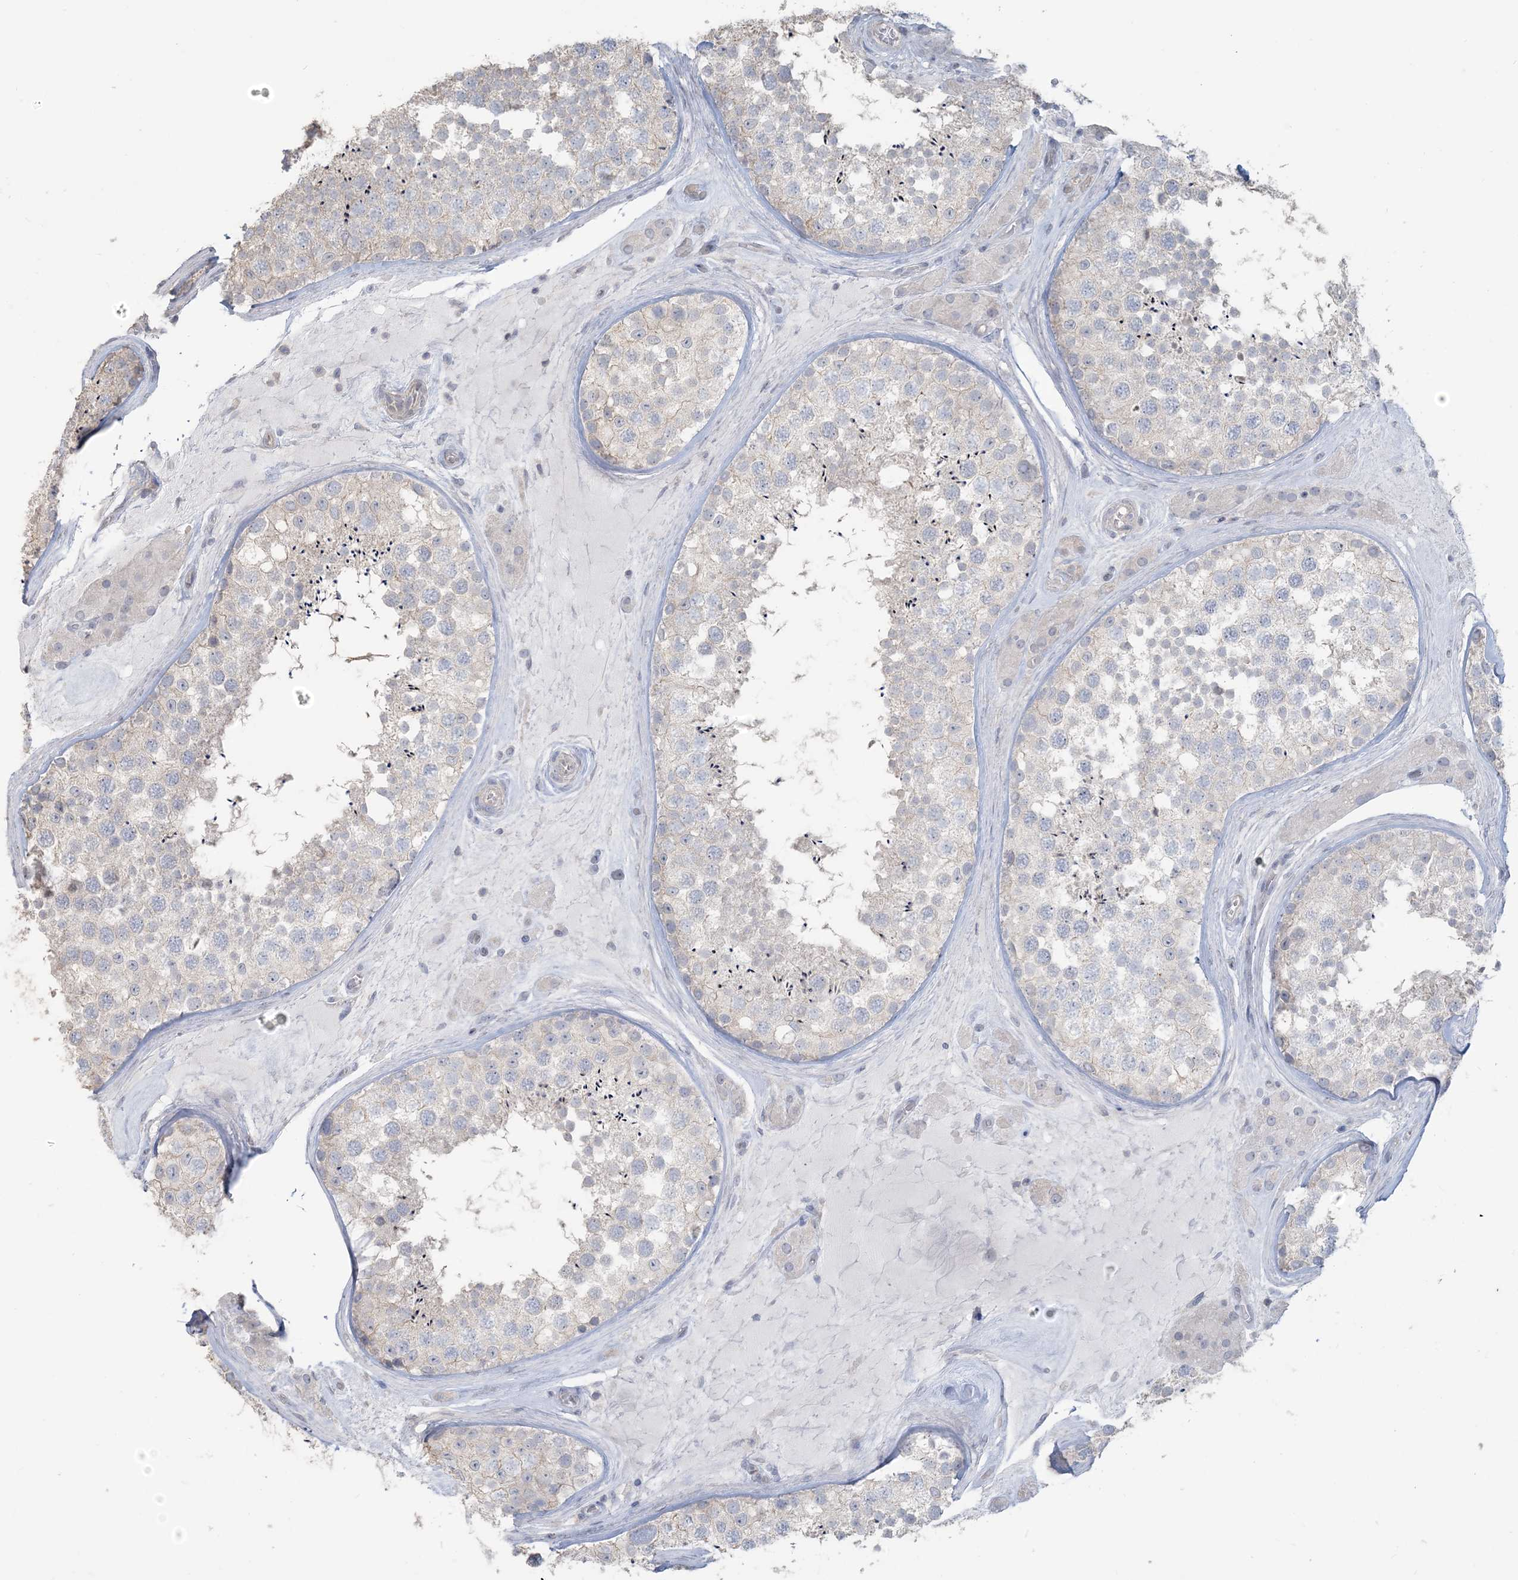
{"staining": {"intensity": "negative", "quantity": "none", "location": "none"}, "tissue": "testis", "cell_type": "Cells in seminiferous ducts", "image_type": "normal", "snomed": [{"axis": "morphology", "description": "Normal tissue, NOS"}, {"axis": "topography", "description": "Testis"}], "caption": "Immunohistochemistry micrograph of unremarkable testis stained for a protein (brown), which exhibits no expression in cells in seminiferous ducts.", "gene": "NPHS2", "patient": {"sex": "male", "age": 46}}